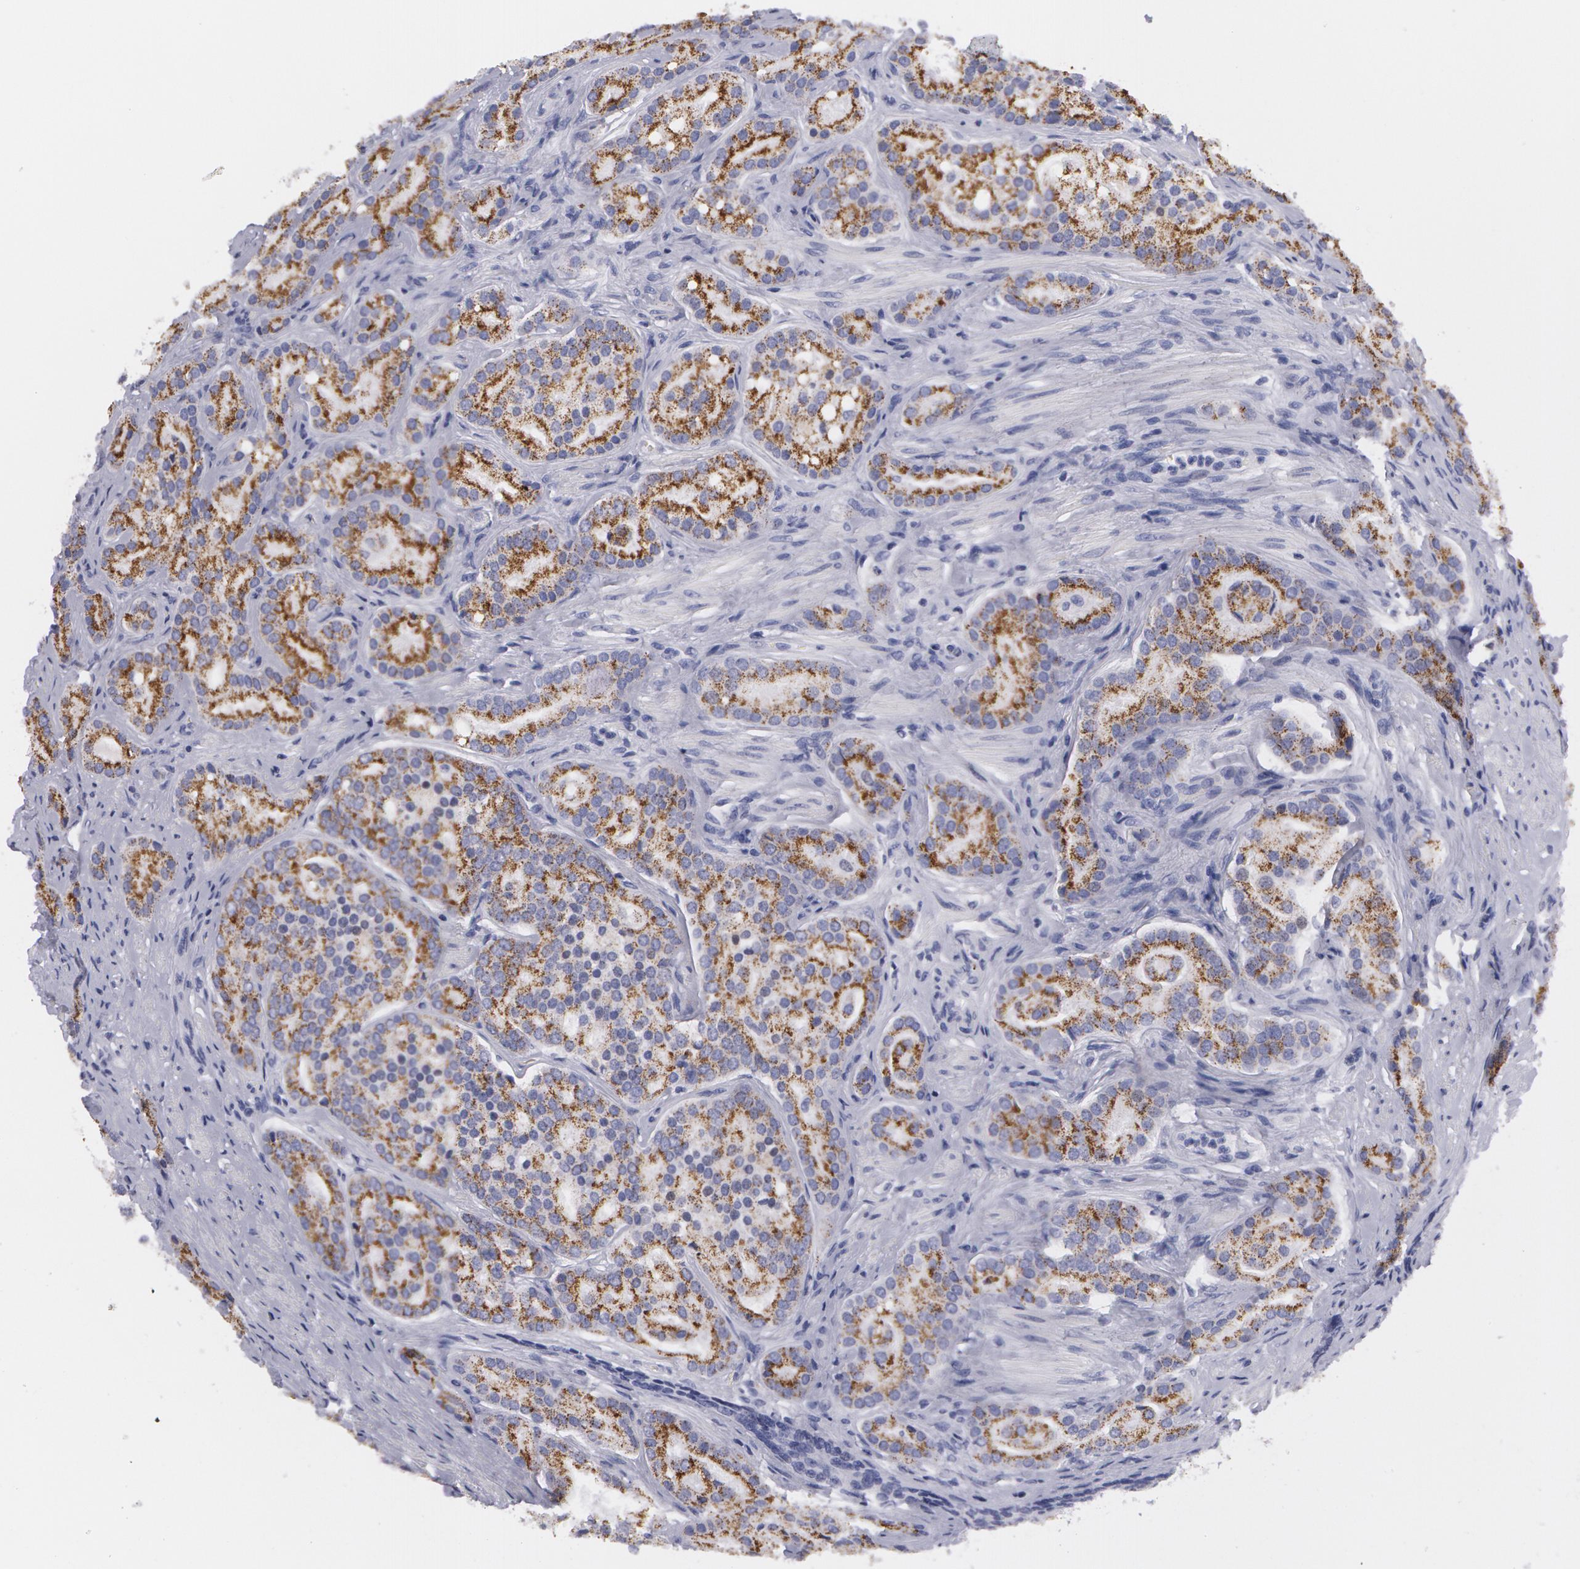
{"staining": {"intensity": "moderate", "quantity": ">75%", "location": "cytoplasmic/membranous"}, "tissue": "prostate cancer", "cell_type": "Tumor cells", "image_type": "cancer", "snomed": [{"axis": "morphology", "description": "Adenocarcinoma, High grade"}, {"axis": "topography", "description": "Prostate"}], "caption": "IHC (DAB (3,3'-diaminobenzidine)) staining of prostate cancer exhibits moderate cytoplasmic/membranous protein staining in approximately >75% of tumor cells.", "gene": "AMACR", "patient": {"sex": "male", "age": 64}}